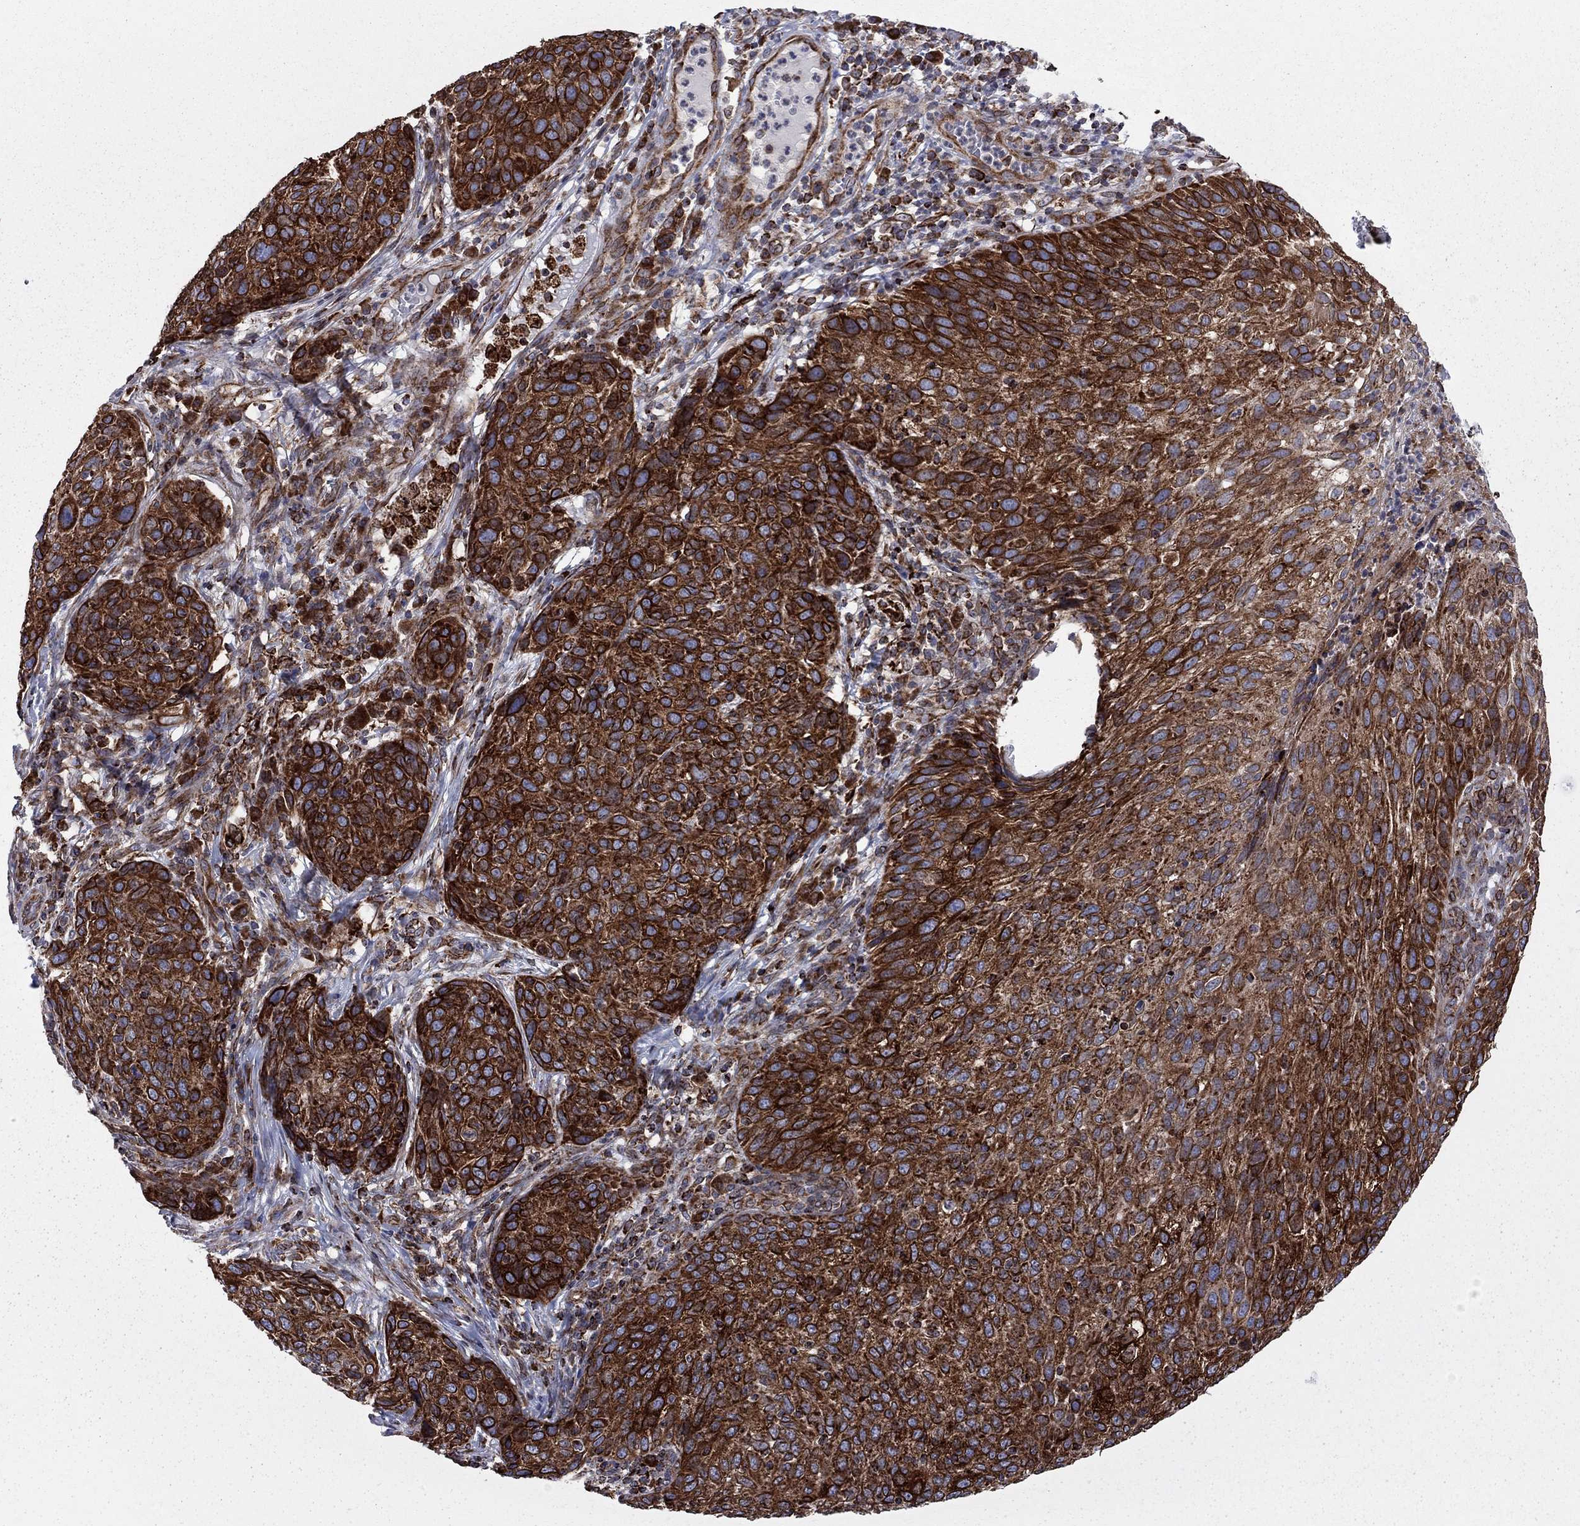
{"staining": {"intensity": "strong", "quantity": "25%-75%", "location": "cytoplasmic/membranous"}, "tissue": "skin cancer", "cell_type": "Tumor cells", "image_type": "cancer", "snomed": [{"axis": "morphology", "description": "Squamous cell carcinoma, NOS"}, {"axis": "topography", "description": "Skin"}], "caption": "Immunohistochemical staining of human skin squamous cell carcinoma shows high levels of strong cytoplasmic/membranous protein expression in approximately 25%-75% of tumor cells.", "gene": "CLPTM1", "patient": {"sex": "male", "age": 92}}